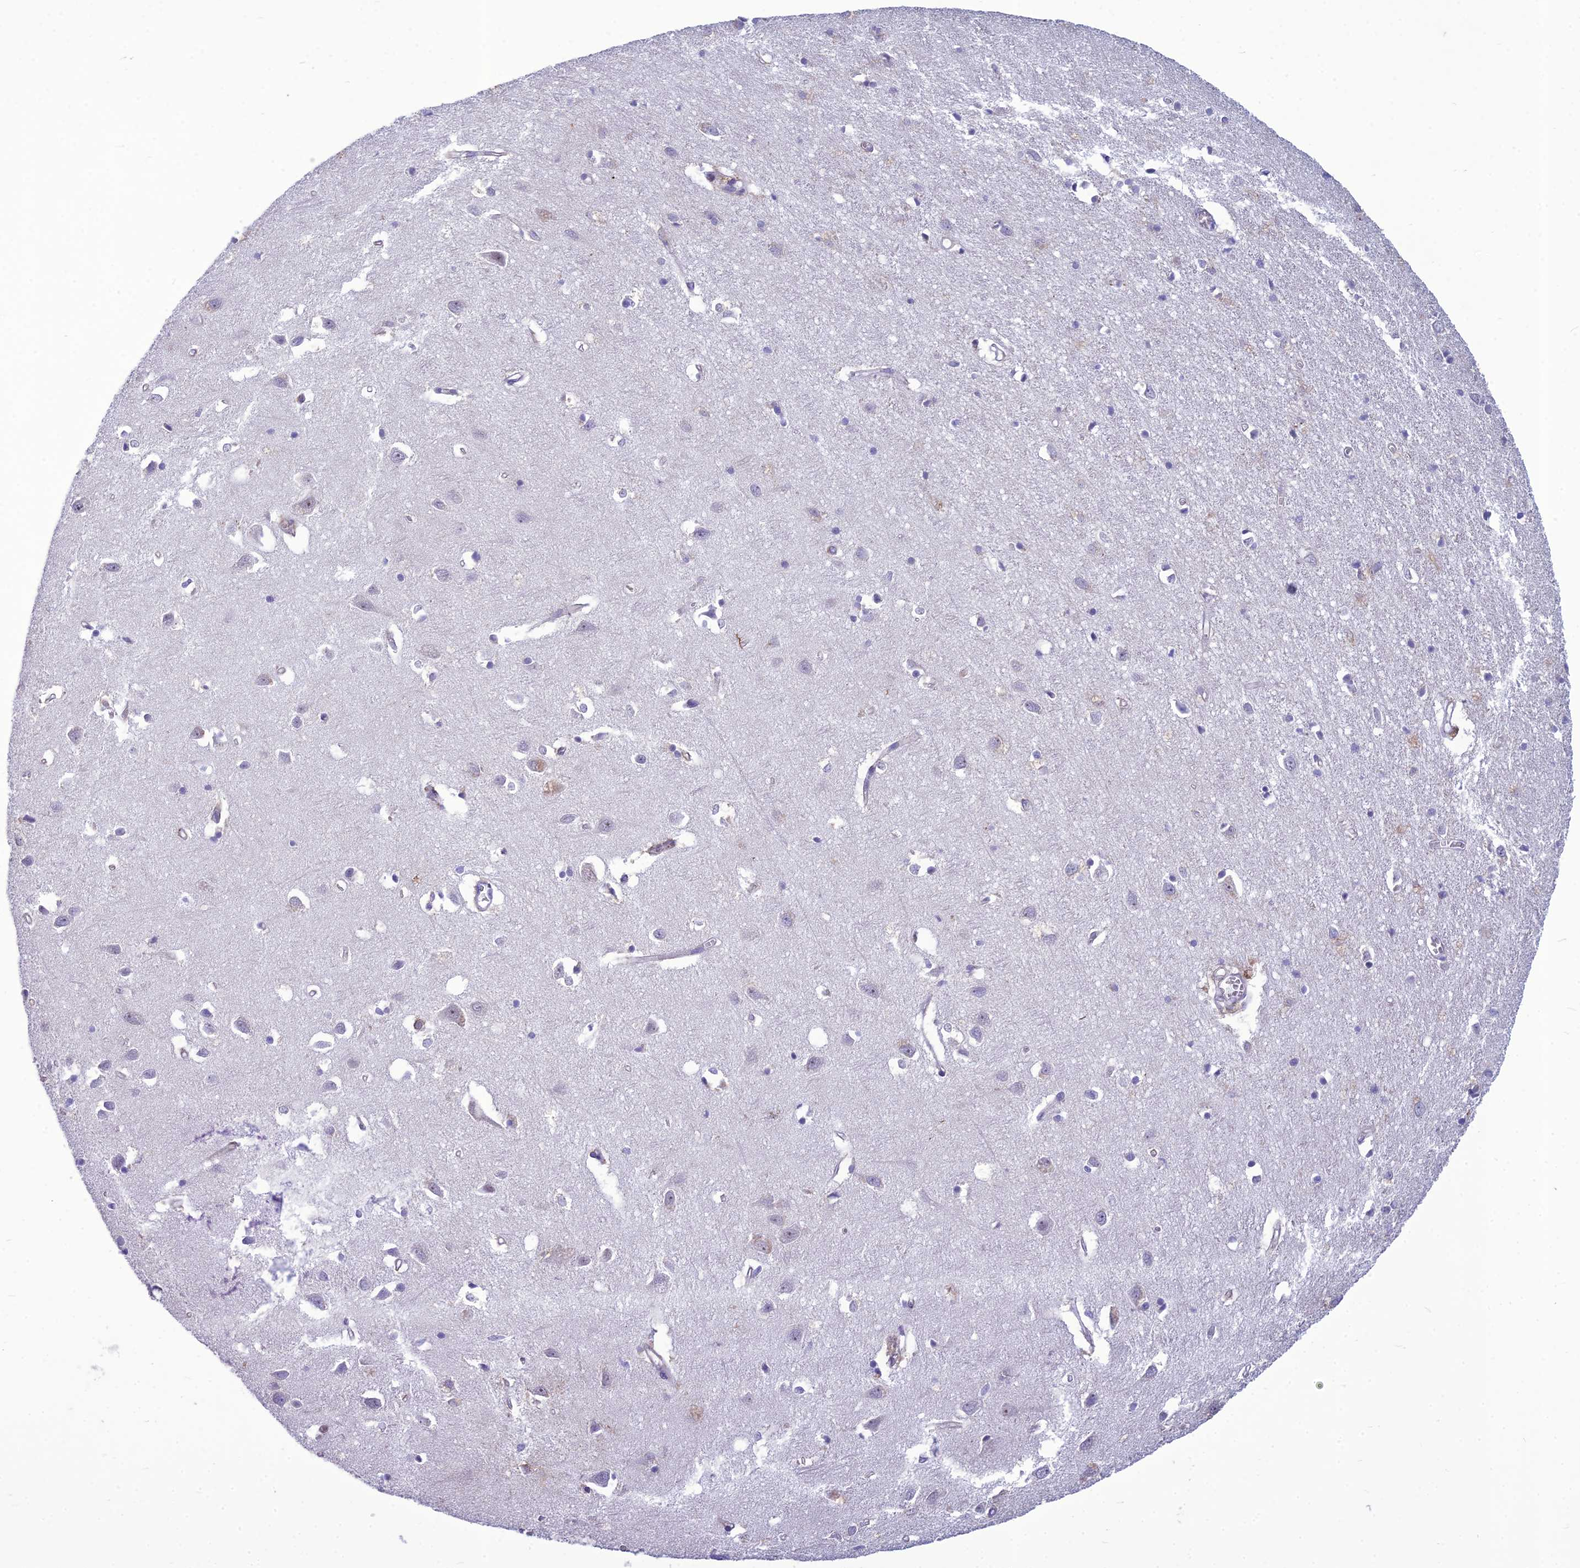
{"staining": {"intensity": "negative", "quantity": "none", "location": "none"}, "tissue": "cerebral cortex", "cell_type": "Endothelial cells", "image_type": "normal", "snomed": [{"axis": "morphology", "description": "Normal tissue, NOS"}, {"axis": "topography", "description": "Cerebral cortex"}], "caption": "Immunohistochemistry (IHC) of normal cerebral cortex shows no positivity in endothelial cells.", "gene": "BBS7", "patient": {"sex": "female", "age": 64}}